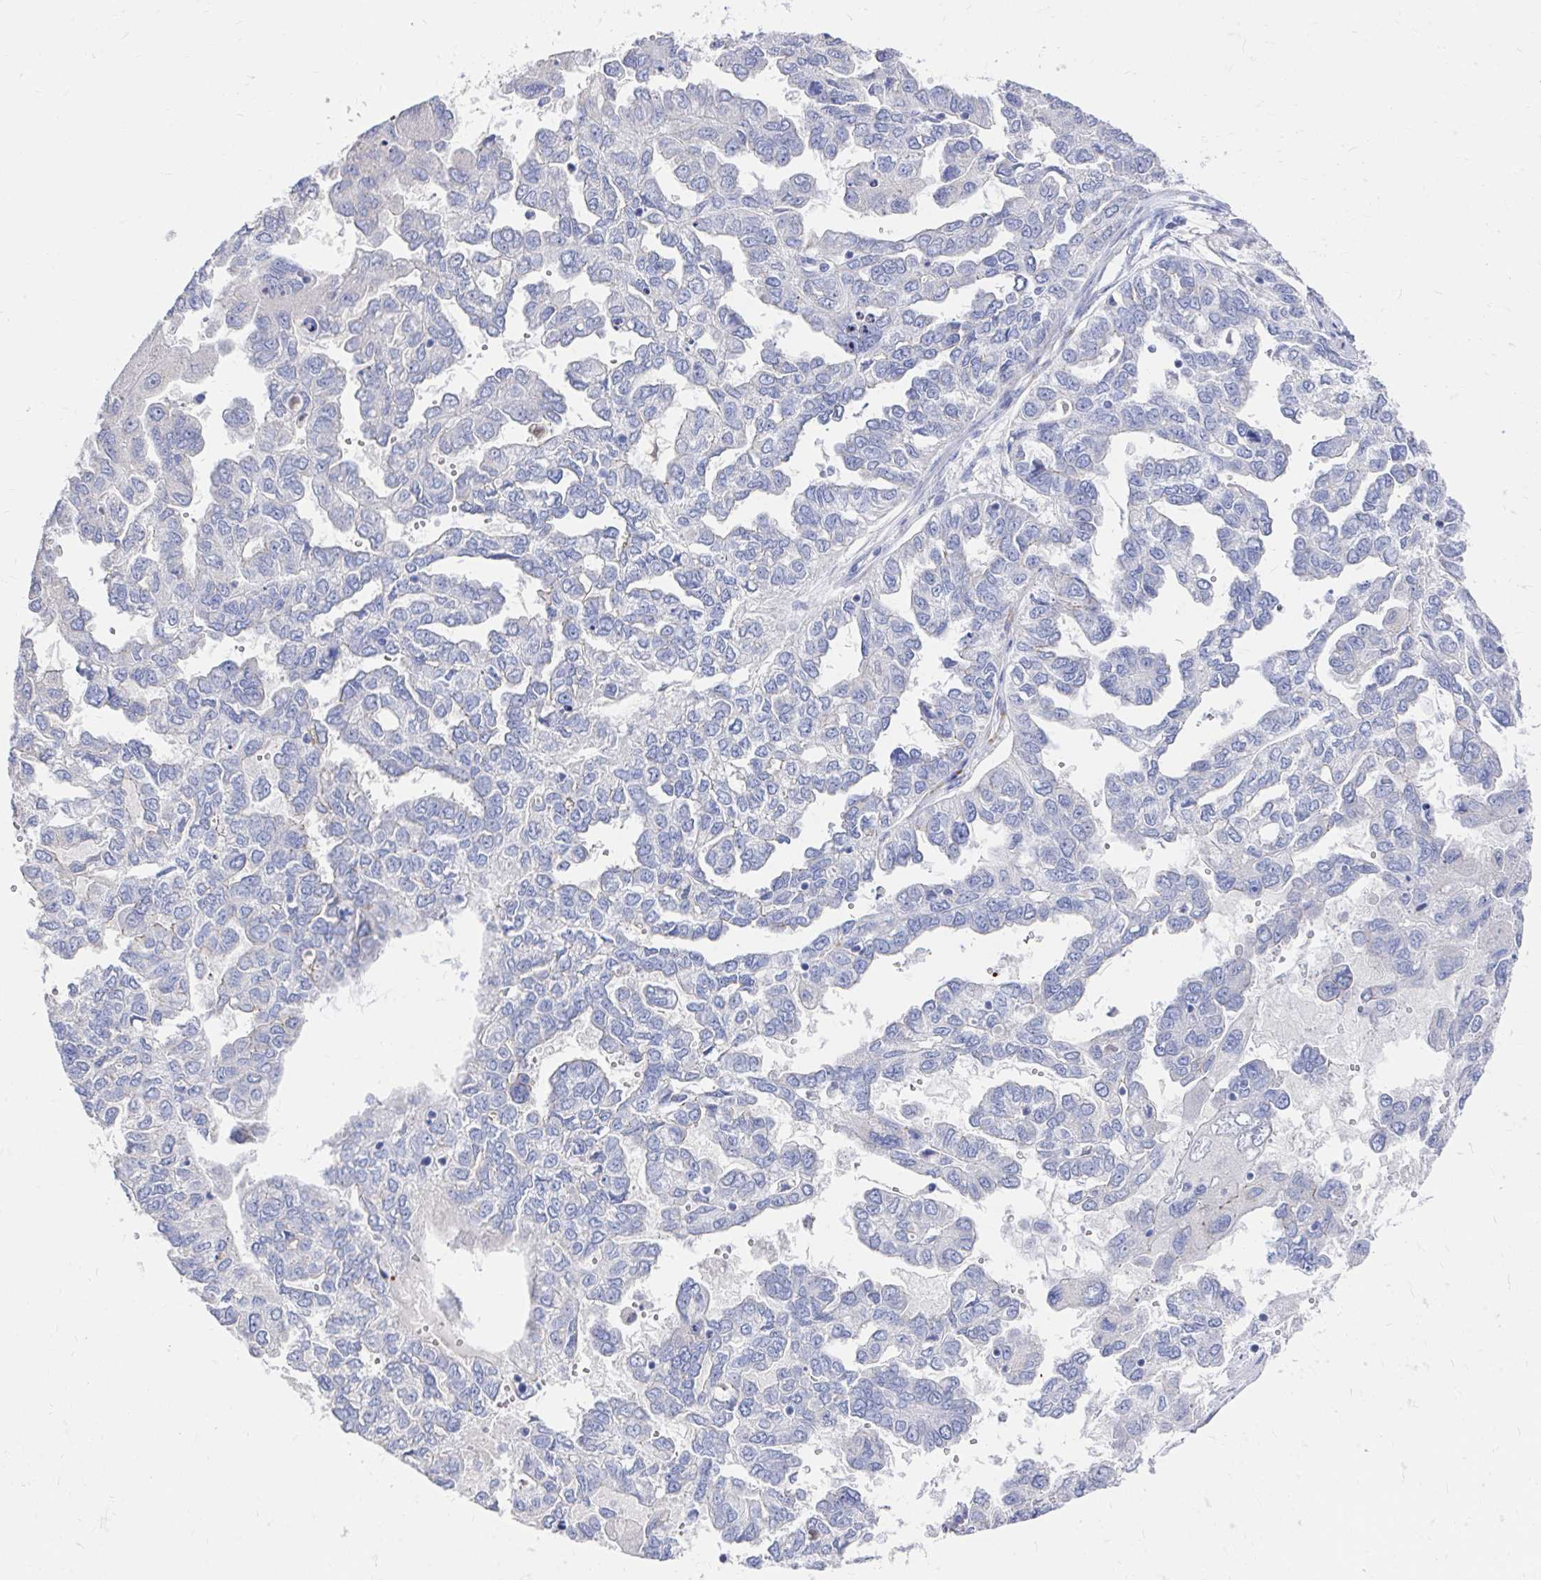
{"staining": {"intensity": "negative", "quantity": "none", "location": "none"}, "tissue": "ovarian cancer", "cell_type": "Tumor cells", "image_type": "cancer", "snomed": [{"axis": "morphology", "description": "Cystadenocarcinoma, serous, NOS"}, {"axis": "topography", "description": "Ovary"}], "caption": "A high-resolution histopathology image shows immunohistochemistry (IHC) staining of ovarian cancer (serous cystadenocarcinoma), which reveals no significant expression in tumor cells.", "gene": "LAMC3", "patient": {"sex": "female", "age": 53}}